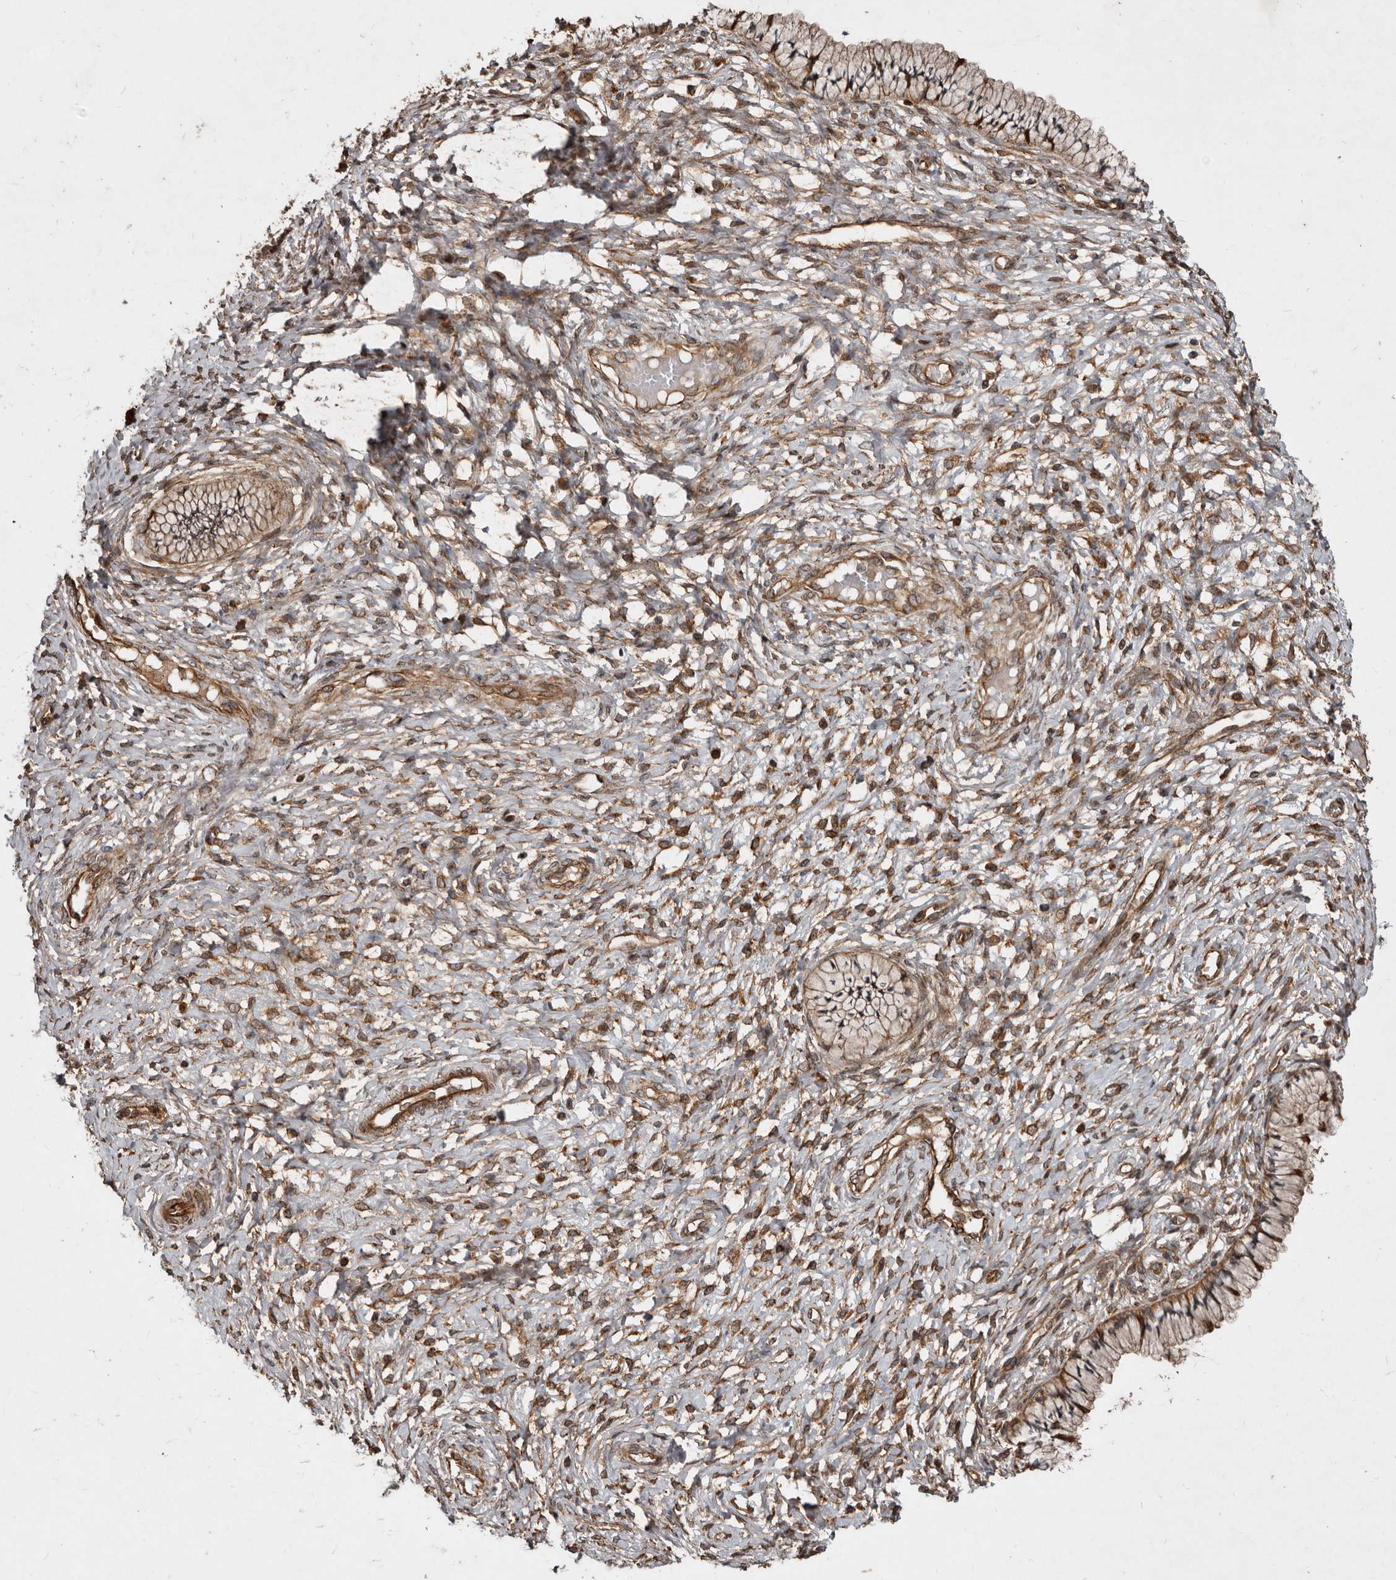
{"staining": {"intensity": "strong", "quantity": "25%-75%", "location": "cytoplasmic/membranous"}, "tissue": "cervix", "cell_type": "Glandular cells", "image_type": "normal", "snomed": [{"axis": "morphology", "description": "Normal tissue, NOS"}, {"axis": "topography", "description": "Cervix"}], "caption": "DAB immunohistochemical staining of benign cervix demonstrates strong cytoplasmic/membranous protein staining in about 25%-75% of glandular cells.", "gene": "STK36", "patient": {"sex": "female", "age": 36}}